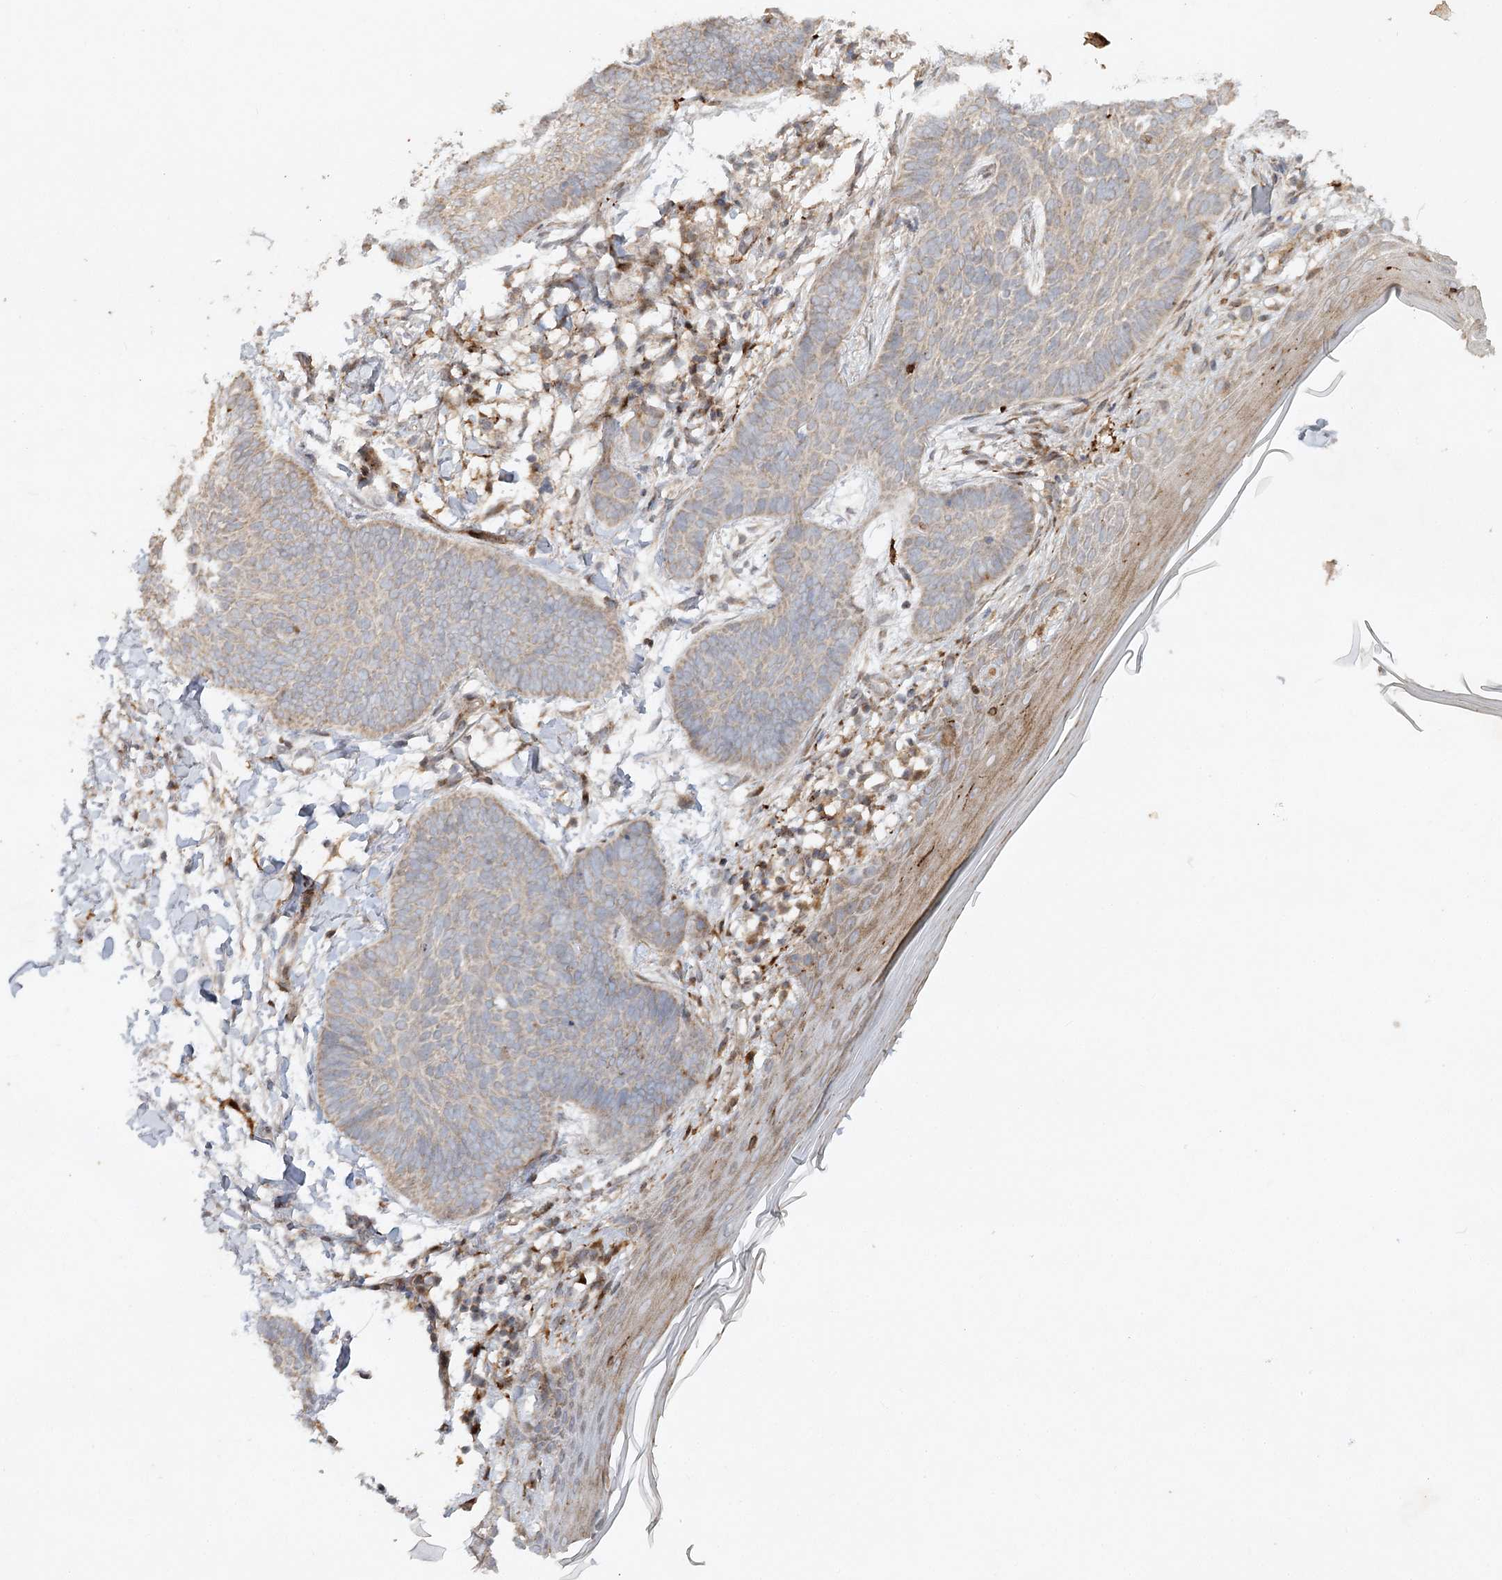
{"staining": {"intensity": "weak", "quantity": "<25%", "location": "cytoplasmic/membranous"}, "tissue": "skin cancer", "cell_type": "Tumor cells", "image_type": "cancer", "snomed": [{"axis": "morphology", "description": "Normal tissue, NOS"}, {"axis": "morphology", "description": "Basal cell carcinoma"}, {"axis": "topography", "description": "Skin"}], "caption": "Human skin cancer stained for a protein using immunohistochemistry demonstrates no staining in tumor cells.", "gene": "KBTBD4", "patient": {"sex": "male", "age": 50}}